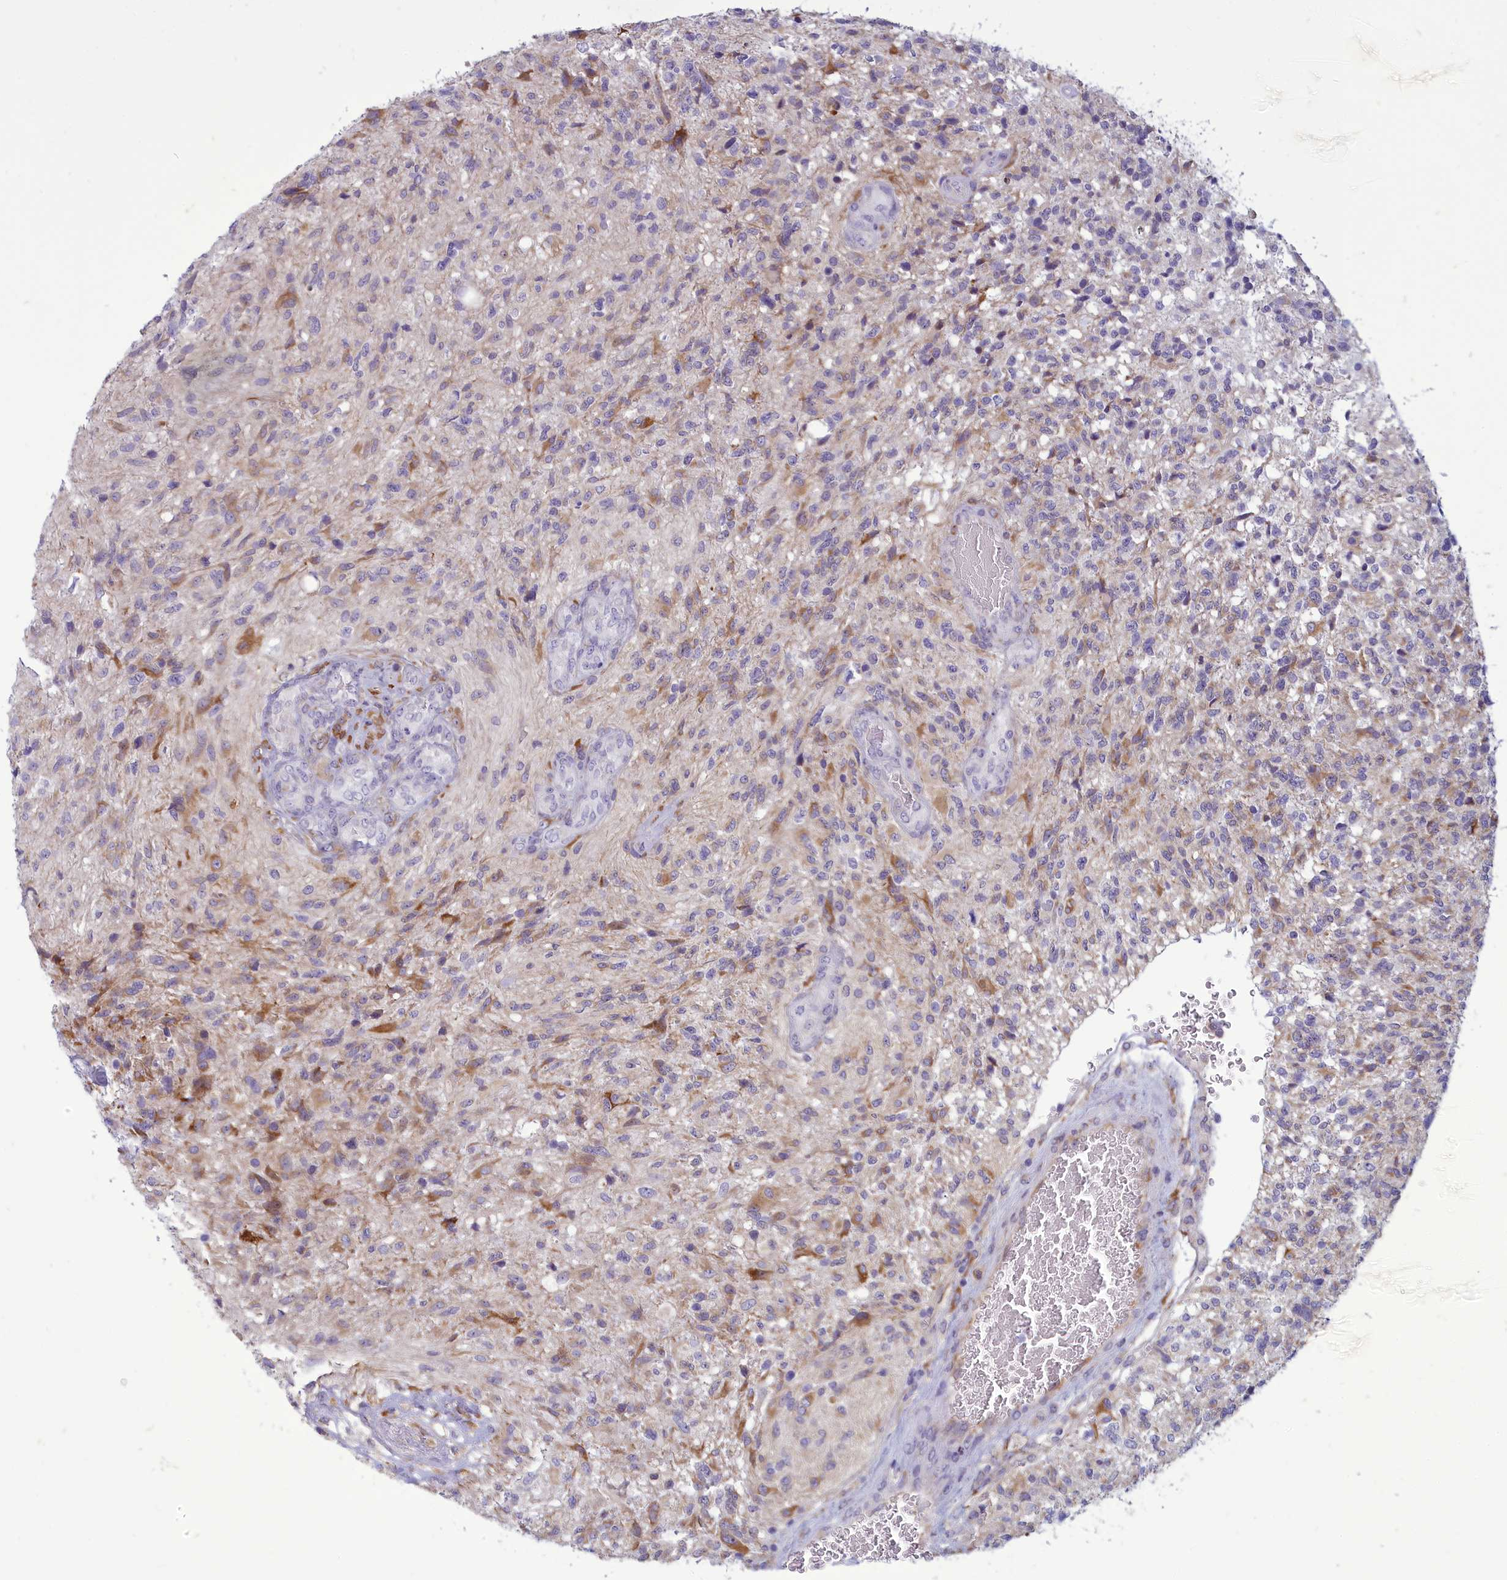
{"staining": {"intensity": "weak", "quantity": "<25%", "location": "cytoplasmic/membranous"}, "tissue": "glioma", "cell_type": "Tumor cells", "image_type": "cancer", "snomed": [{"axis": "morphology", "description": "Glioma, malignant, High grade"}, {"axis": "topography", "description": "Brain"}], "caption": "An immunohistochemistry micrograph of glioma is shown. There is no staining in tumor cells of glioma.", "gene": "CENATAC", "patient": {"sex": "male", "age": 56}}